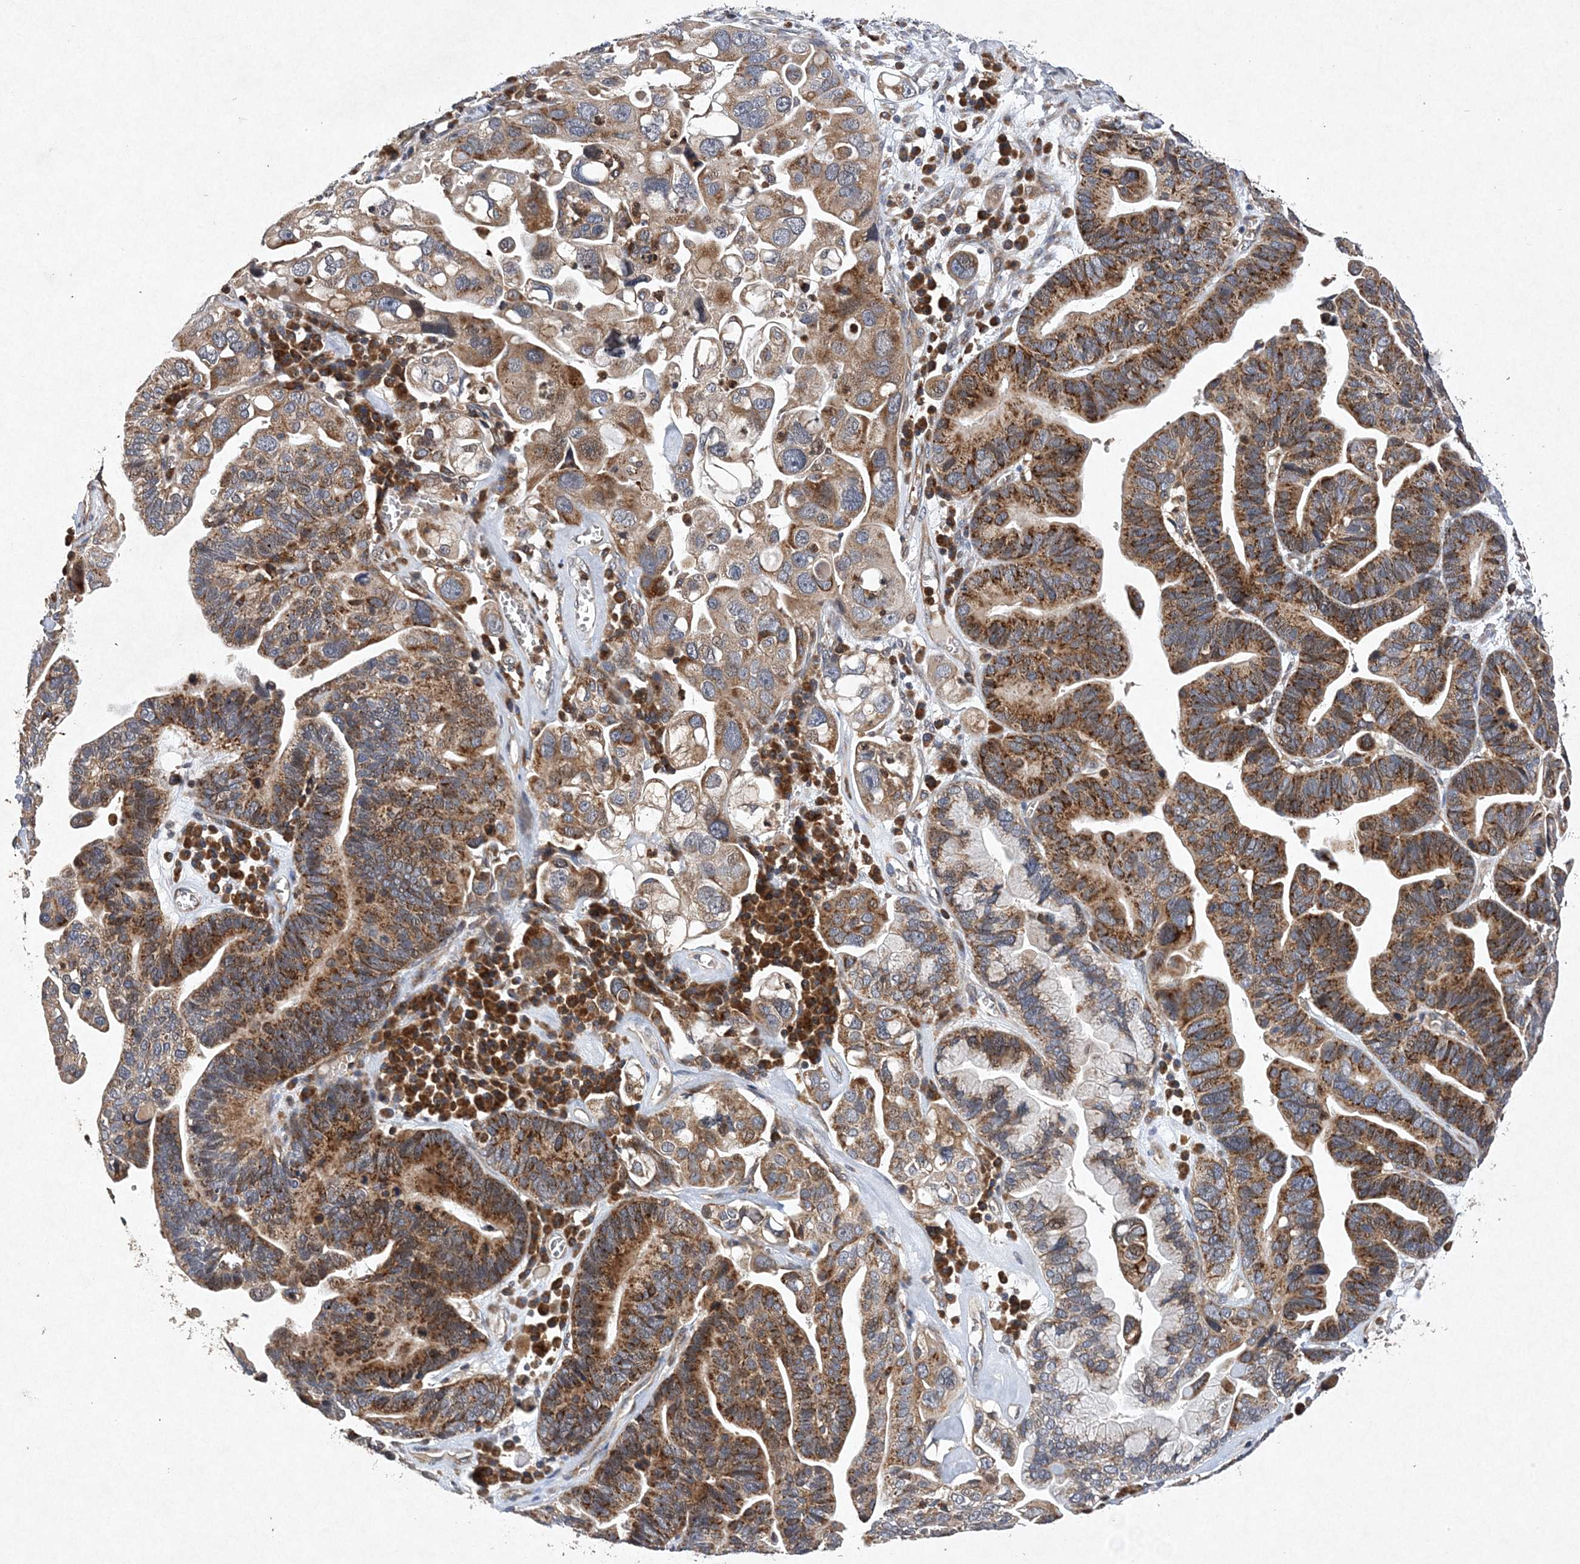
{"staining": {"intensity": "strong", "quantity": ">75%", "location": "cytoplasmic/membranous"}, "tissue": "ovarian cancer", "cell_type": "Tumor cells", "image_type": "cancer", "snomed": [{"axis": "morphology", "description": "Cystadenocarcinoma, serous, NOS"}, {"axis": "topography", "description": "Ovary"}], "caption": "Ovarian serous cystadenocarcinoma stained for a protein shows strong cytoplasmic/membranous positivity in tumor cells.", "gene": "PROSER1", "patient": {"sex": "female", "age": 56}}